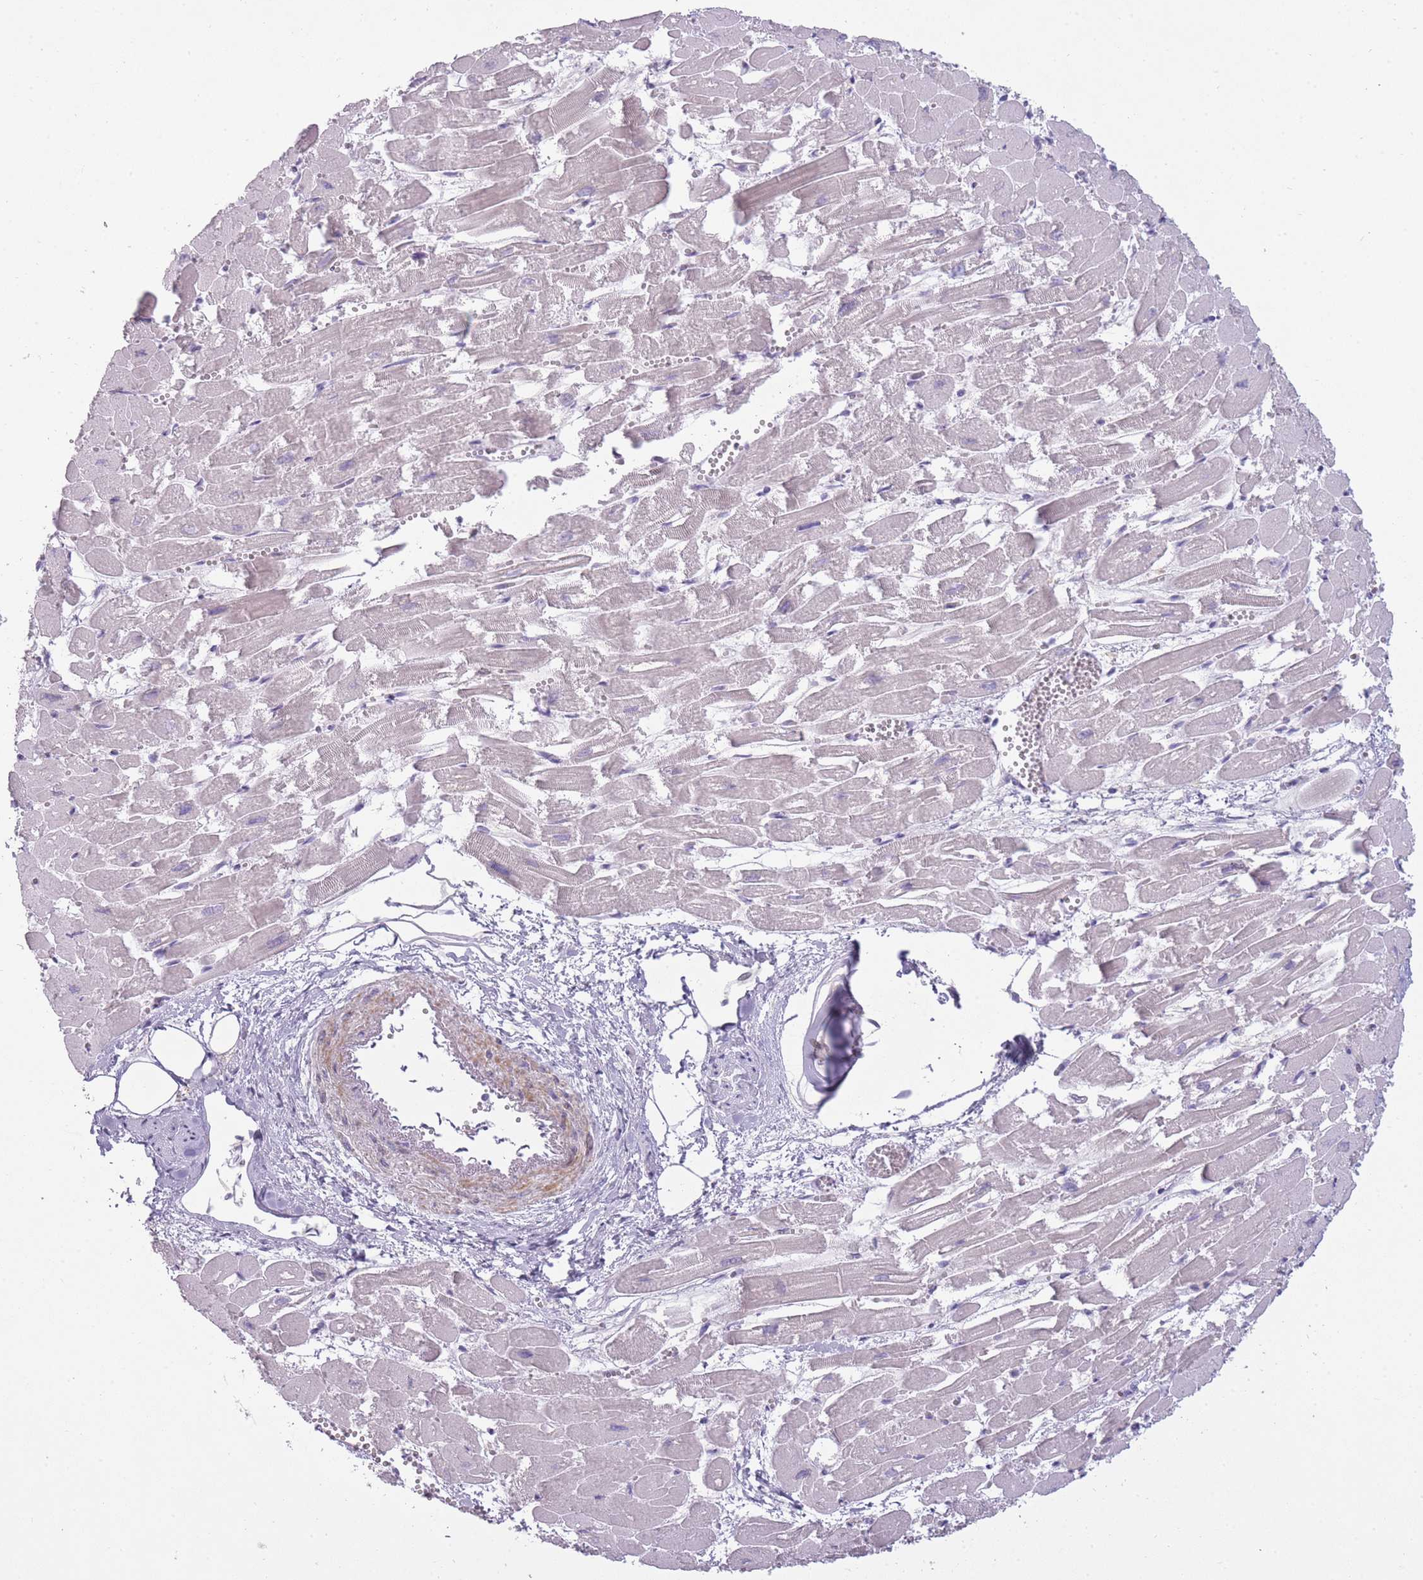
{"staining": {"intensity": "weak", "quantity": "25%-75%", "location": "cytoplasmic/membranous"}, "tissue": "heart muscle", "cell_type": "Cardiomyocytes", "image_type": "normal", "snomed": [{"axis": "morphology", "description": "Normal tissue, NOS"}, {"axis": "topography", "description": "Heart"}], "caption": "Weak cytoplasmic/membranous protein positivity is identified in about 25%-75% of cardiomyocytes in heart muscle.", "gene": "LGALS9B", "patient": {"sex": "male", "age": 54}}